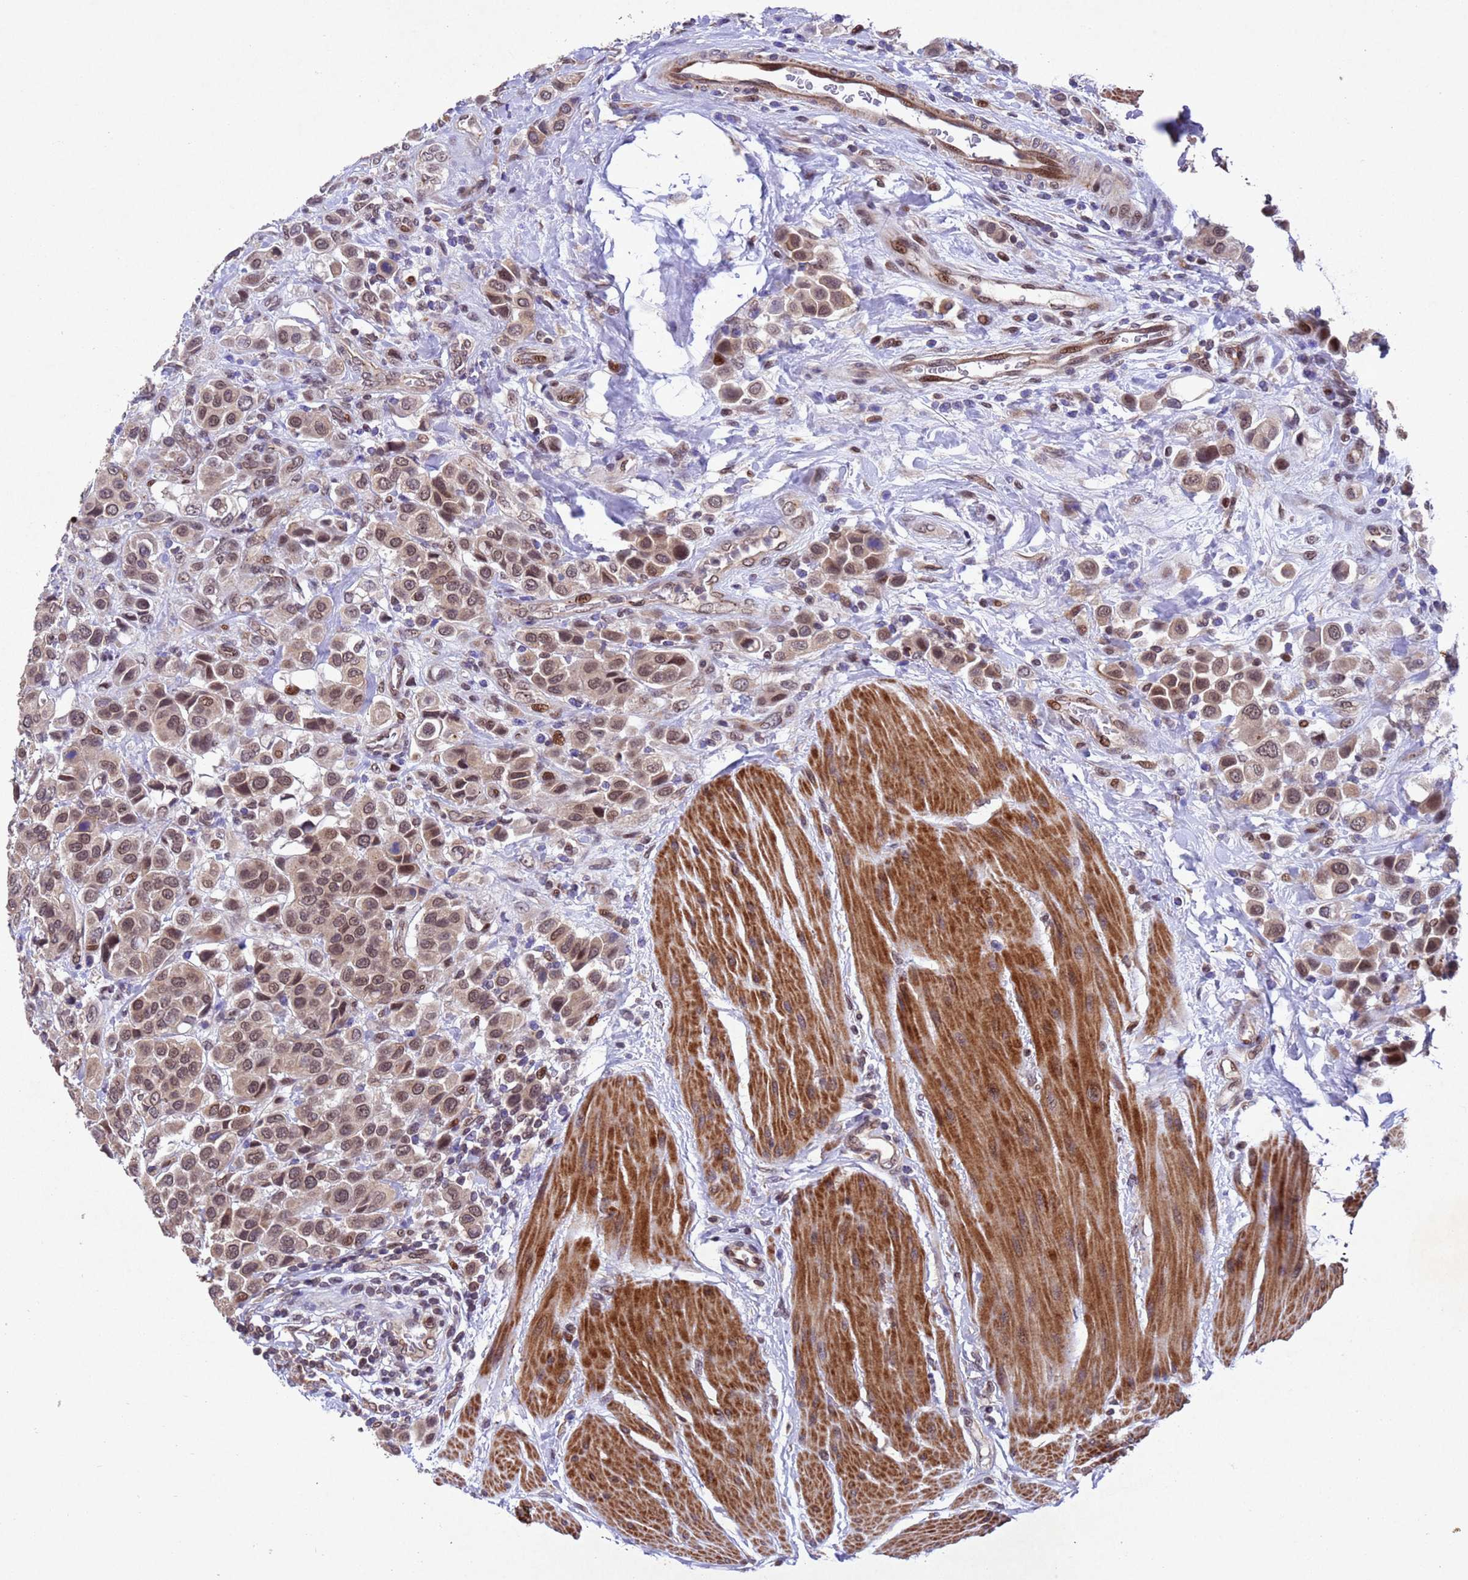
{"staining": {"intensity": "moderate", "quantity": ">75%", "location": "cytoplasmic/membranous,nuclear"}, "tissue": "urothelial cancer", "cell_type": "Tumor cells", "image_type": "cancer", "snomed": [{"axis": "morphology", "description": "Urothelial carcinoma, High grade"}, {"axis": "topography", "description": "Urinary bladder"}], "caption": "Immunohistochemical staining of human urothelial carcinoma (high-grade) reveals medium levels of moderate cytoplasmic/membranous and nuclear protein positivity in approximately >75% of tumor cells.", "gene": "TBK1", "patient": {"sex": "male", "age": 50}}